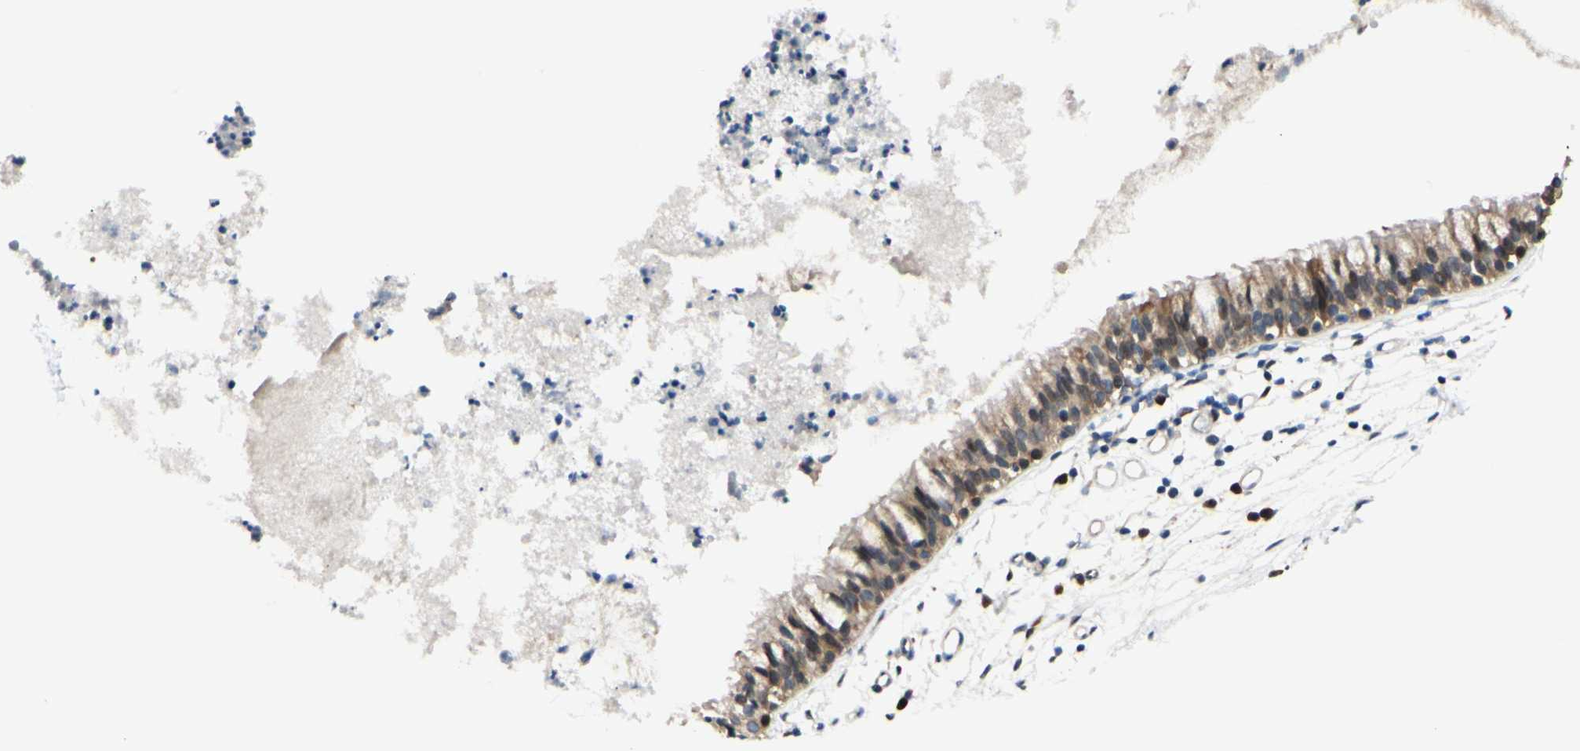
{"staining": {"intensity": "moderate", "quantity": ">75%", "location": "cytoplasmic/membranous"}, "tissue": "nasopharynx", "cell_type": "Respiratory epithelial cells", "image_type": "normal", "snomed": [{"axis": "morphology", "description": "Normal tissue, NOS"}, {"axis": "topography", "description": "Nasopharynx"}], "caption": "About >75% of respiratory epithelial cells in unremarkable nasopharynx display moderate cytoplasmic/membranous protein expression as visualized by brown immunohistochemical staining.", "gene": "PTTG1", "patient": {"sex": "male", "age": 21}}